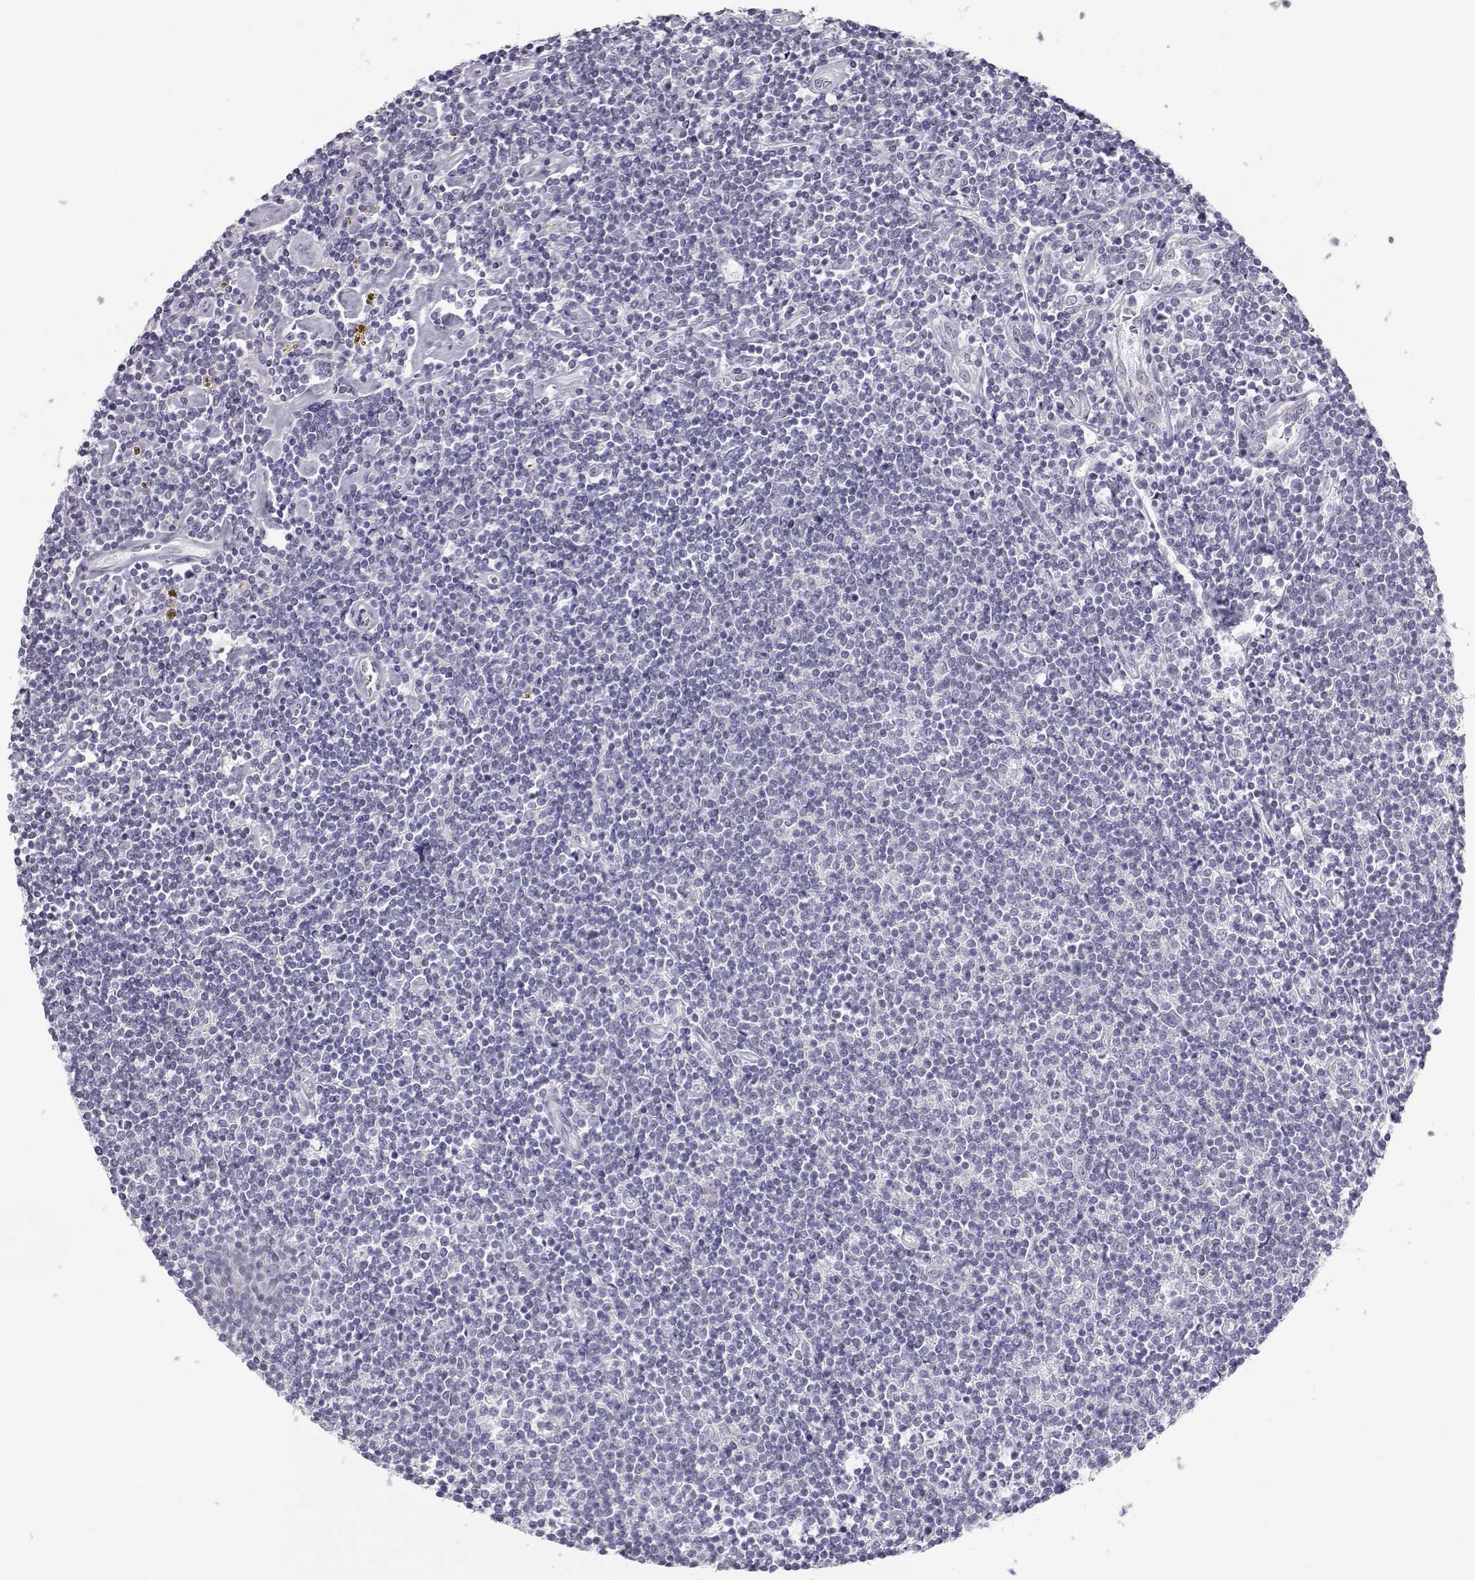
{"staining": {"intensity": "negative", "quantity": "none", "location": "none"}, "tissue": "lymphoma", "cell_type": "Tumor cells", "image_type": "cancer", "snomed": [{"axis": "morphology", "description": "Hodgkin's disease, NOS"}, {"axis": "topography", "description": "Lymph node"}], "caption": "This is an IHC photomicrograph of human Hodgkin's disease. There is no positivity in tumor cells.", "gene": "MYCBPAP", "patient": {"sex": "male", "age": 40}}